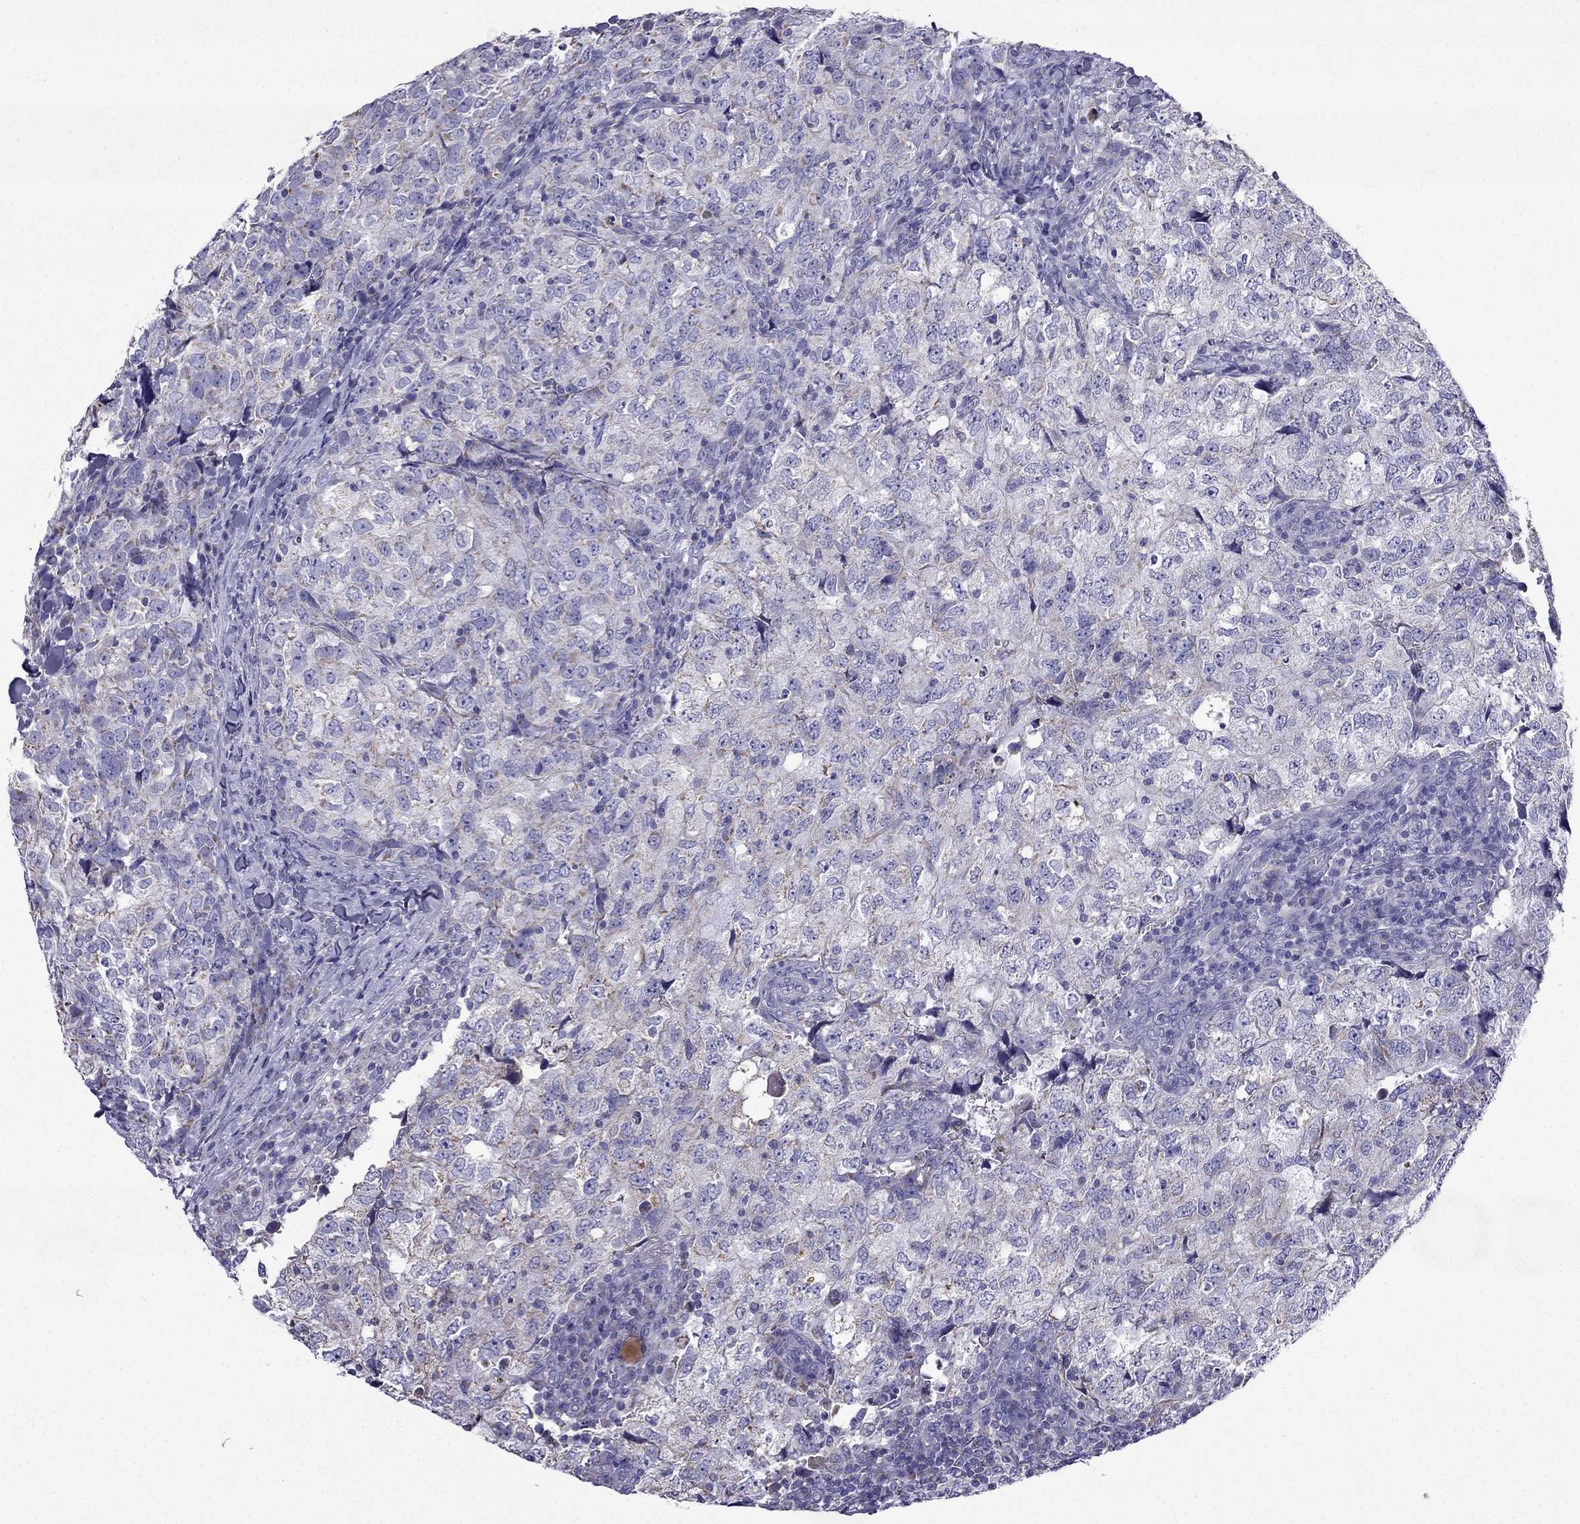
{"staining": {"intensity": "weak", "quantity": "<25%", "location": "cytoplasmic/membranous"}, "tissue": "breast cancer", "cell_type": "Tumor cells", "image_type": "cancer", "snomed": [{"axis": "morphology", "description": "Duct carcinoma"}, {"axis": "topography", "description": "Breast"}], "caption": "Immunohistochemistry of breast intraductal carcinoma exhibits no positivity in tumor cells. (DAB immunohistochemistry visualized using brightfield microscopy, high magnification).", "gene": "DSC1", "patient": {"sex": "female", "age": 30}}